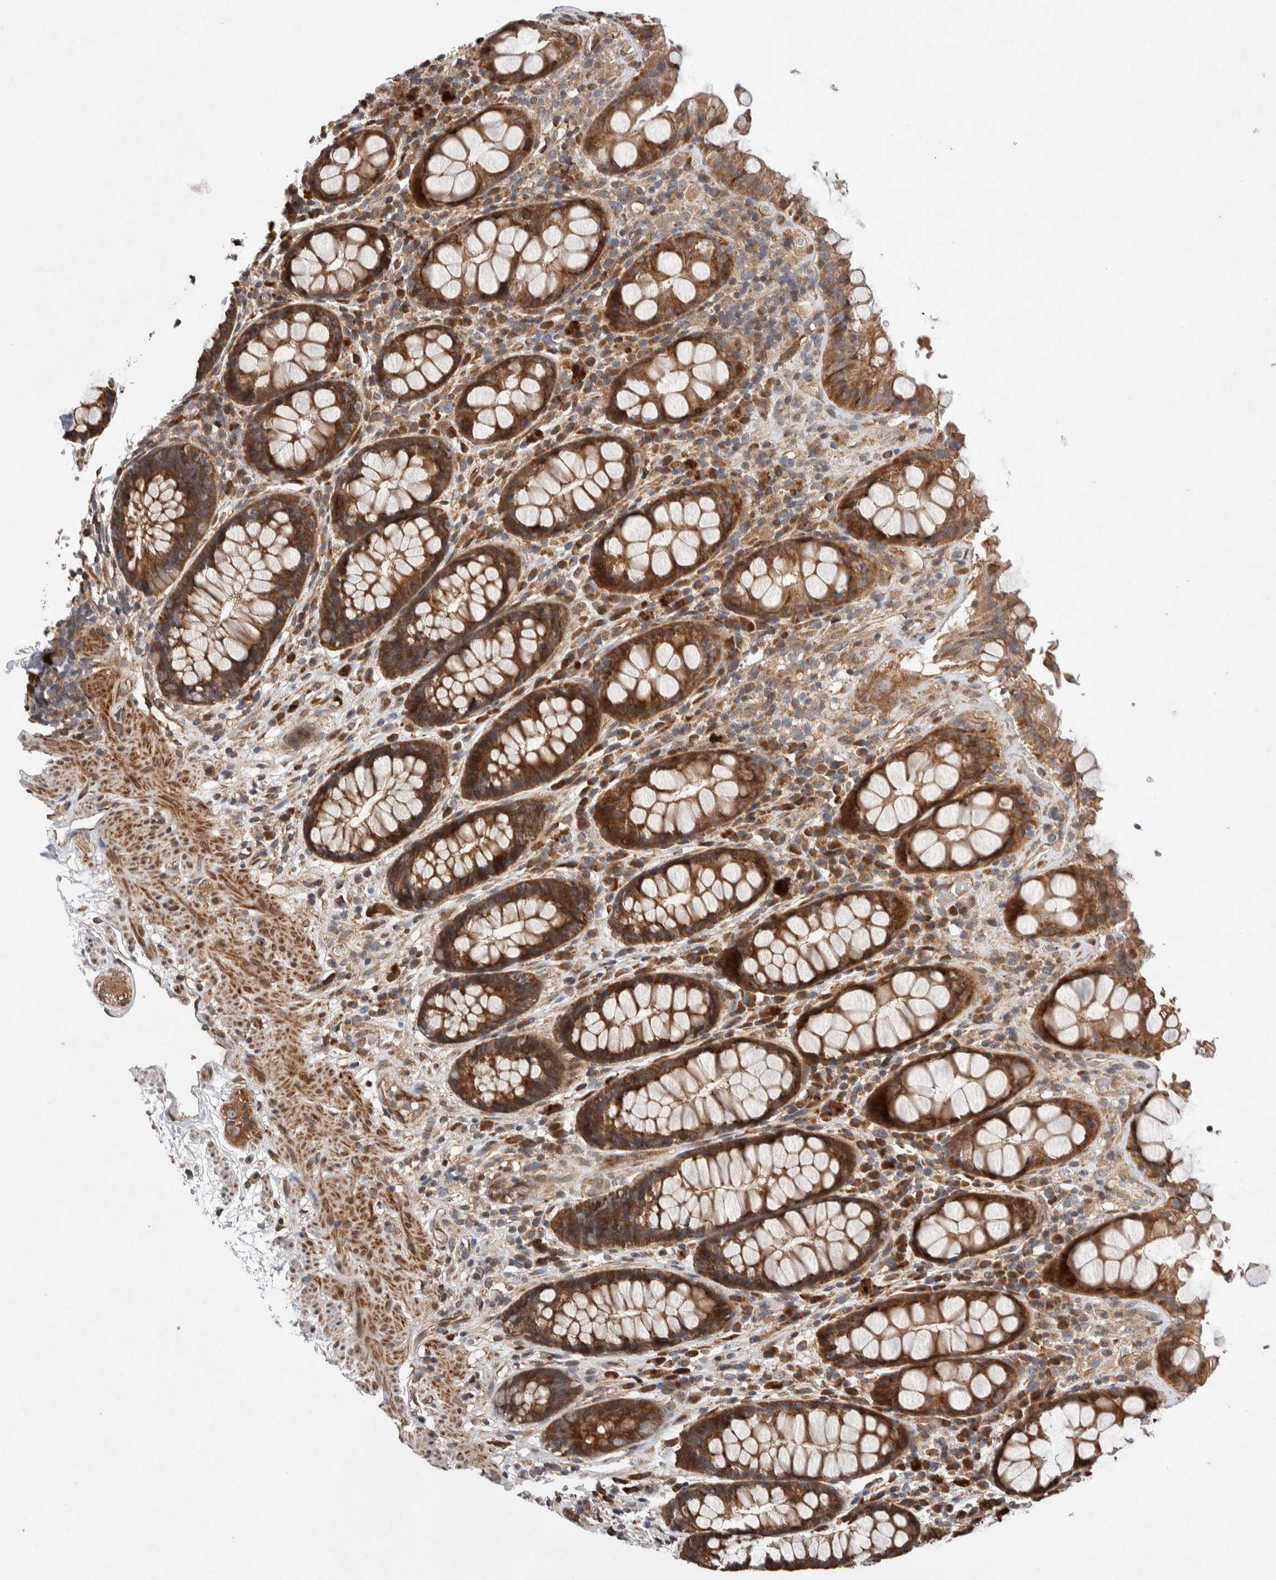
{"staining": {"intensity": "moderate", "quantity": ">75%", "location": "cytoplasmic/membranous"}, "tissue": "rectum", "cell_type": "Glandular cells", "image_type": "normal", "snomed": [{"axis": "morphology", "description": "Normal tissue, NOS"}, {"axis": "topography", "description": "Rectum"}], "caption": "A photomicrograph of human rectum stained for a protein shows moderate cytoplasmic/membranous brown staining in glandular cells.", "gene": "LZTS1", "patient": {"sex": "male", "age": 64}}